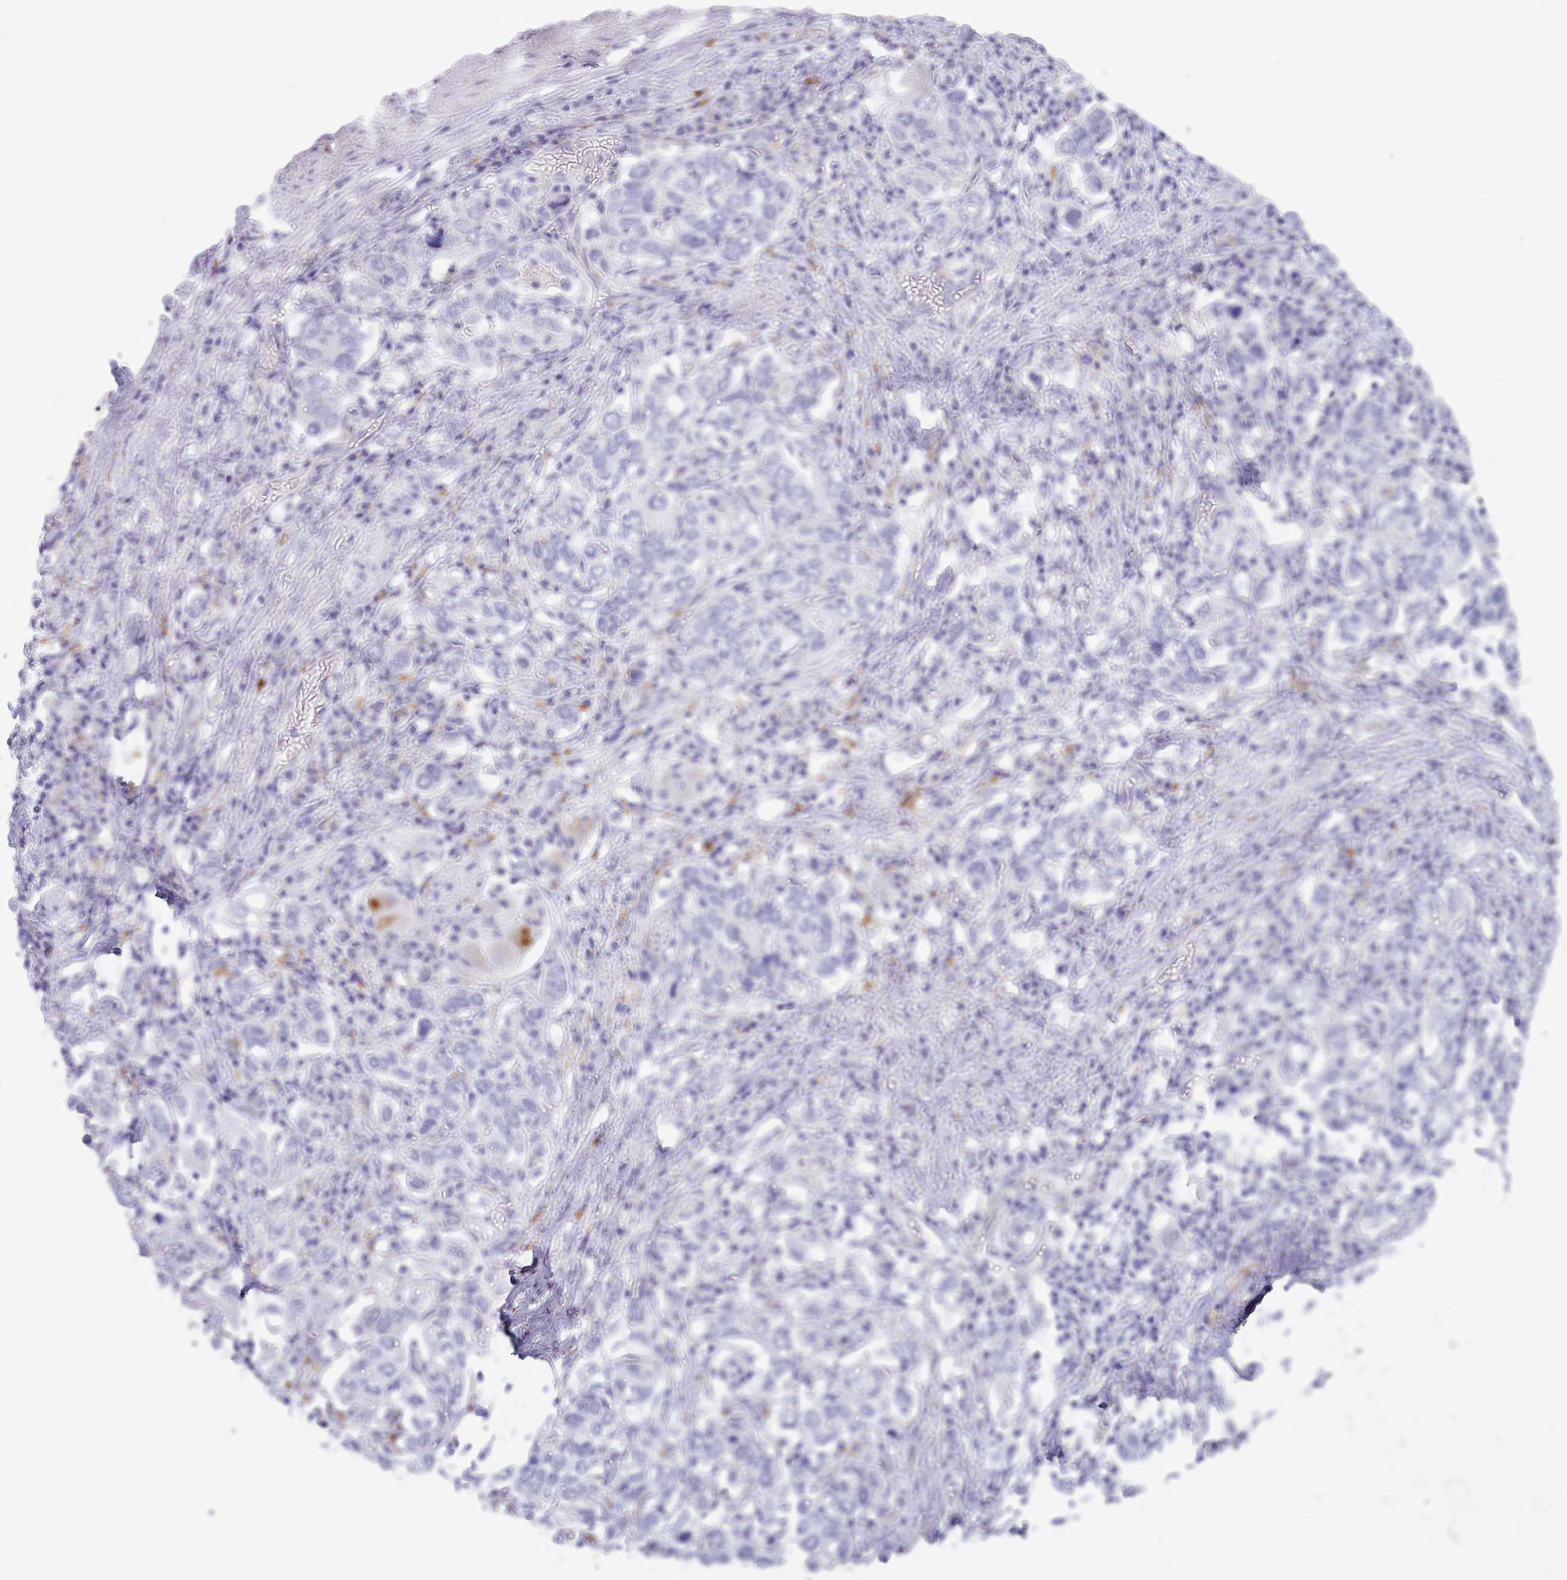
{"staining": {"intensity": "negative", "quantity": "none", "location": "none"}, "tissue": "stomach cancer", "cell_type": "Tumor cells", "image_type": "cancer", "snomed": [{"axis": "morphology", "description": "Adenocarcinoma, NOS"}, {"axis": "topography", "description": "Stomach, upper"}, {"axis": "topography", "description": "Stomach"}], "caption": "A photomicrograph of stomach cancer (adenocarcinoma) stained for a protein exhibits no brown staining in tumor cells.", "gene": "GAA", "patient": {"sex": "male", "age": 62}}